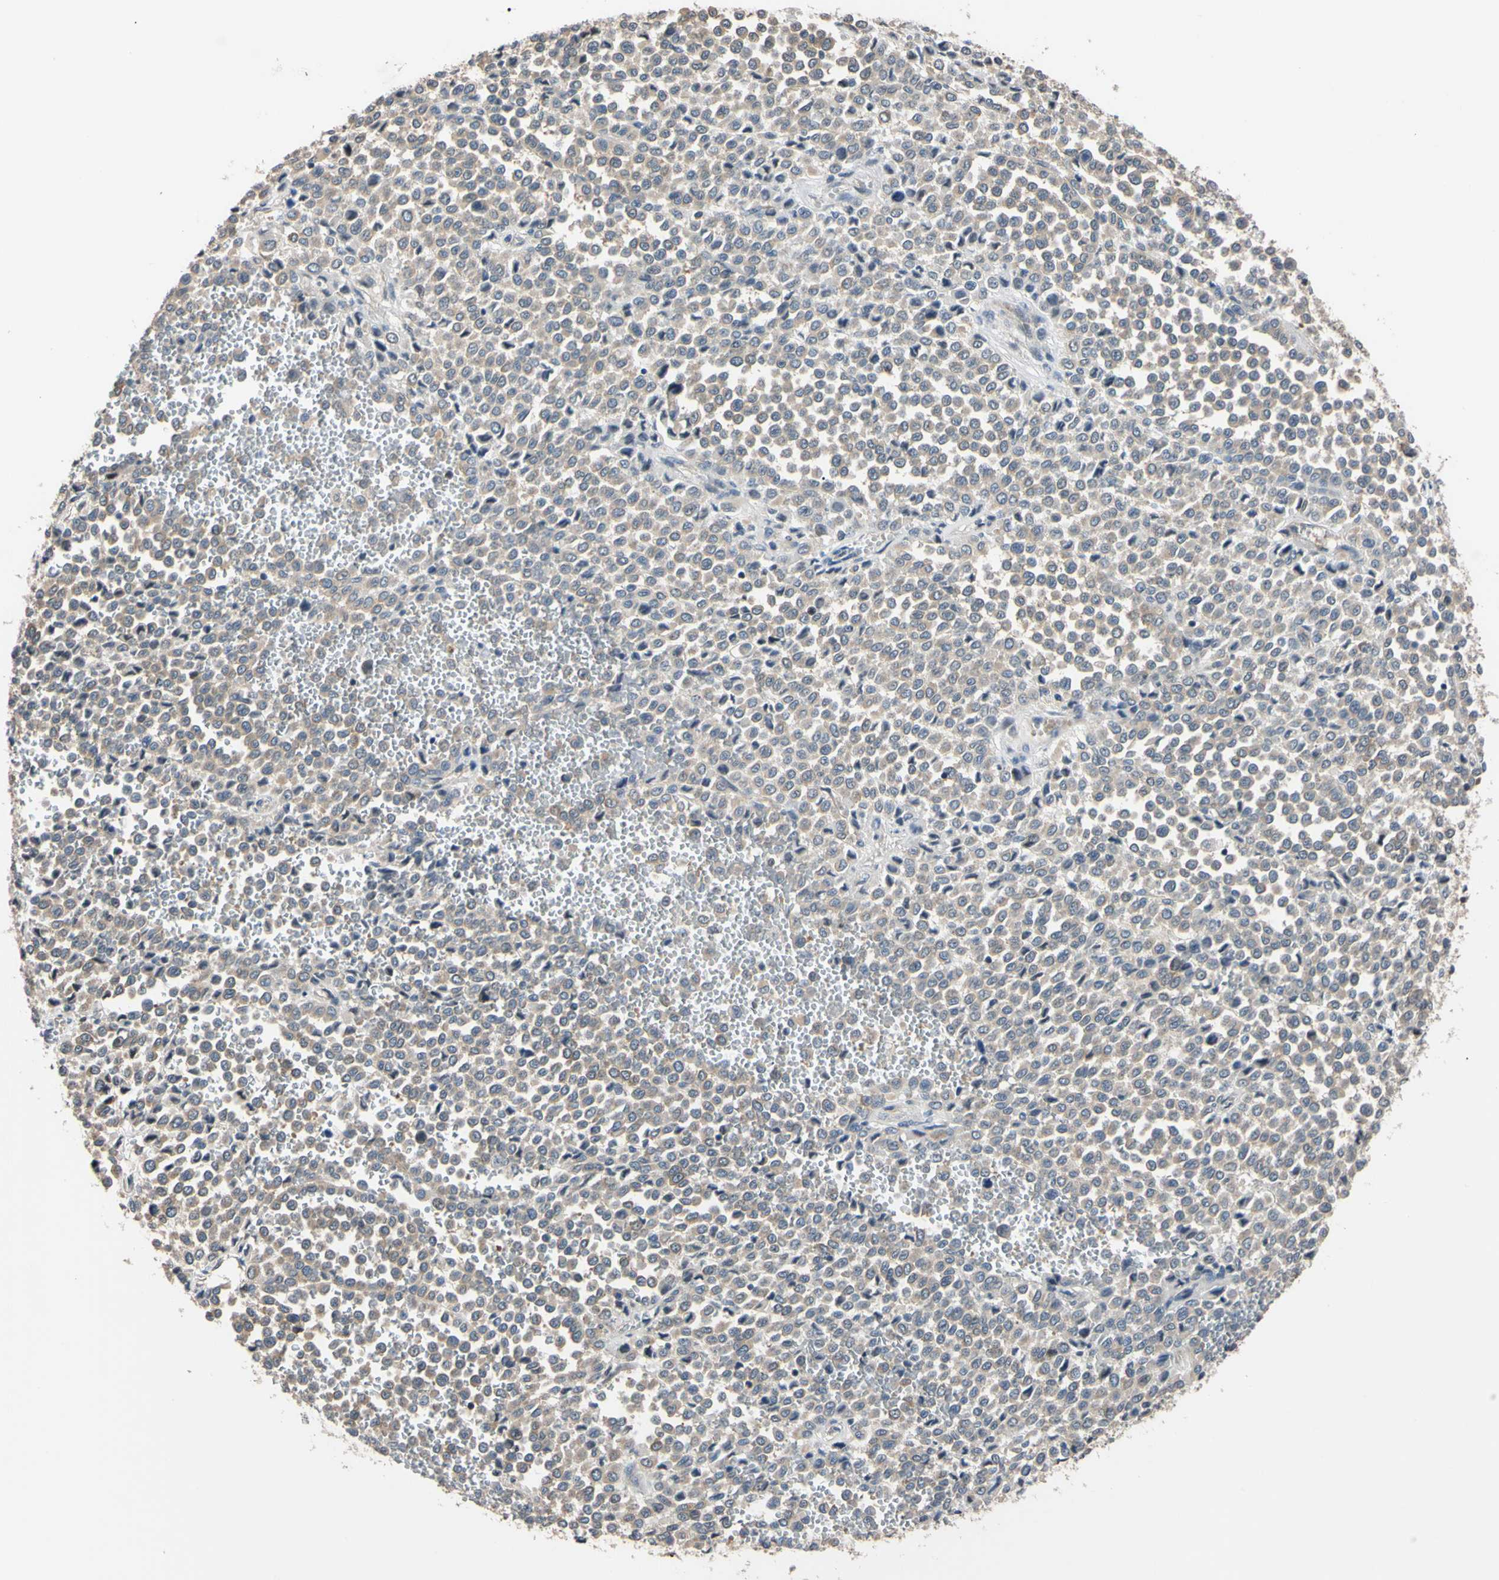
{"staining": {"intensity": "weak", "quantity": ">75%", "location": "cytoplasmic/membranous"}, "tissue": "melanoma", "cell_type": "Tumor cells", "image_type": "cancer", "snomed": [{"axis": "morphology", "description": "Malignant melanoma, Metastatic site"}, {"axis": "topography", "description": "Pancreas"}], "caption": "A histopathology image showing weak cytoplasmic/membranous expression in approximately >75% of tumor cells in melanoma, as visualized by brown immunohistochemical staining.", "gene": "RARS1", "patient": {"sex": "female", "age": 30}}